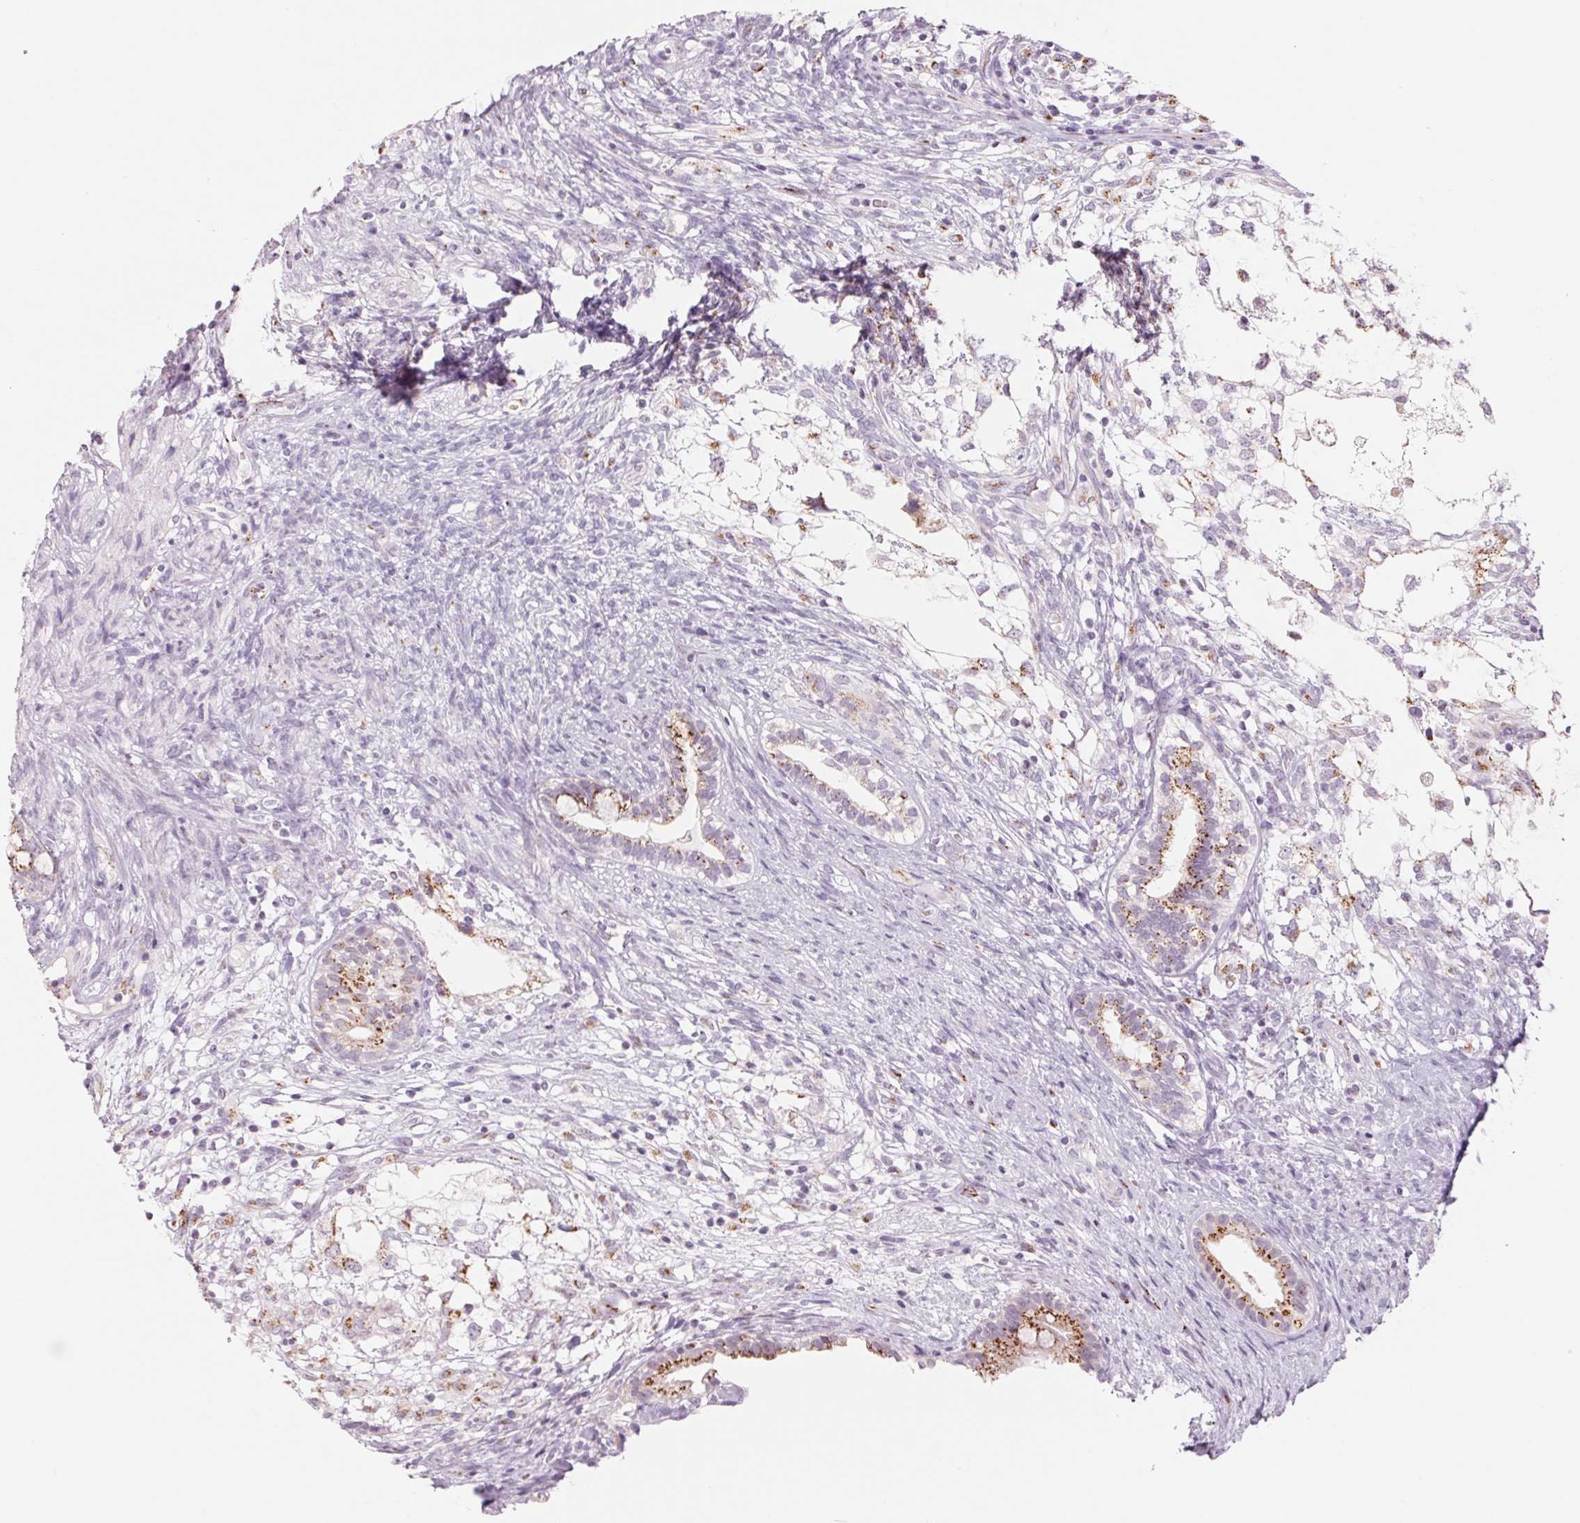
{"staining": {"intensity": "moderate", "quantity": "25%-75%", "location": "cytoplasmic/membranous"}, "tissue": "testis cancer", "cell_type": "Tumor cells", "image_type": "cancer", "snomed": [{"axis": "morphology", "description": "Seminoma, NOS"}, {"axis": "morphology", "description": "Carcinoma, Embryonal, NOS"}, {"axis": "topography", "description": "Testis"}], "caption": "Immunohistochemistry (IHC) (DAB) staining of human testis seminoma reveals moderate cytoplasmic/membranous protein staining in about 25%-75% of tumor cells. (DAB (3,3'-diaminobenzidine) IHC with brightfield microscopy, high magnification).", "gene": "GALNT7", "patient": {"sex": "male", "age": 41}}